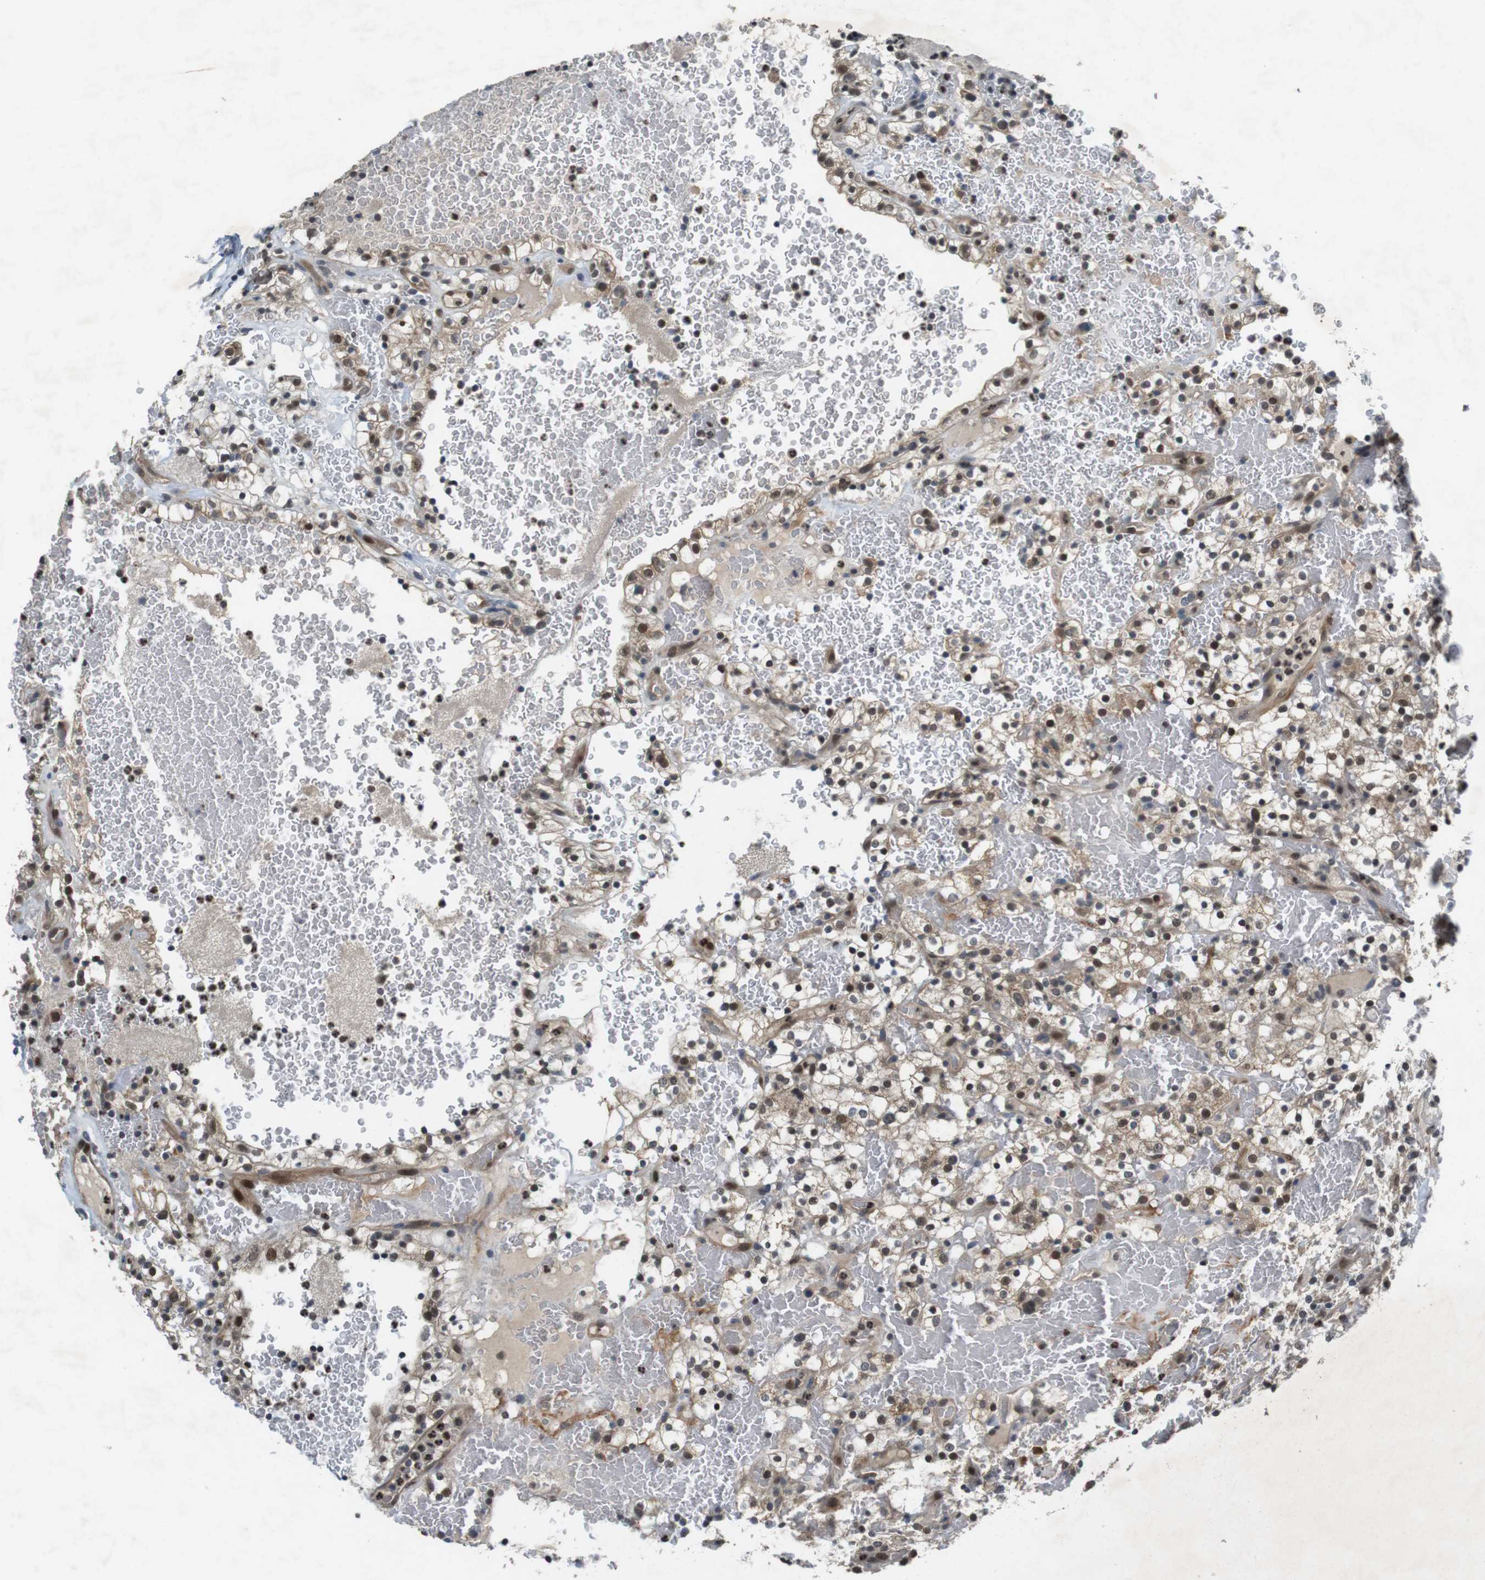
{"staining": {"intensity": "moderate", "quantity": ">75%", "location": "cytoplasmic/membranous,nuclear"}, "tissue": "renal cancer", "cell_type": "Tumor cells", "image_type": "cancer", "snomed": [{"axis": "morphology", "description": "Normal tissue, NOS"}, {"axis": "morphology", "description": "Adenocarcinoma, NOS"}, {"axis": "topography", "description": "Kidney"}], "caption": "Renal cancer tissue shows moderate cytoplasmic/membranous and nuclear expression in approximately >75% of tumor cells", "gene": "MAPKAPK5", "patient": {"sex": "female", "age": 72}}